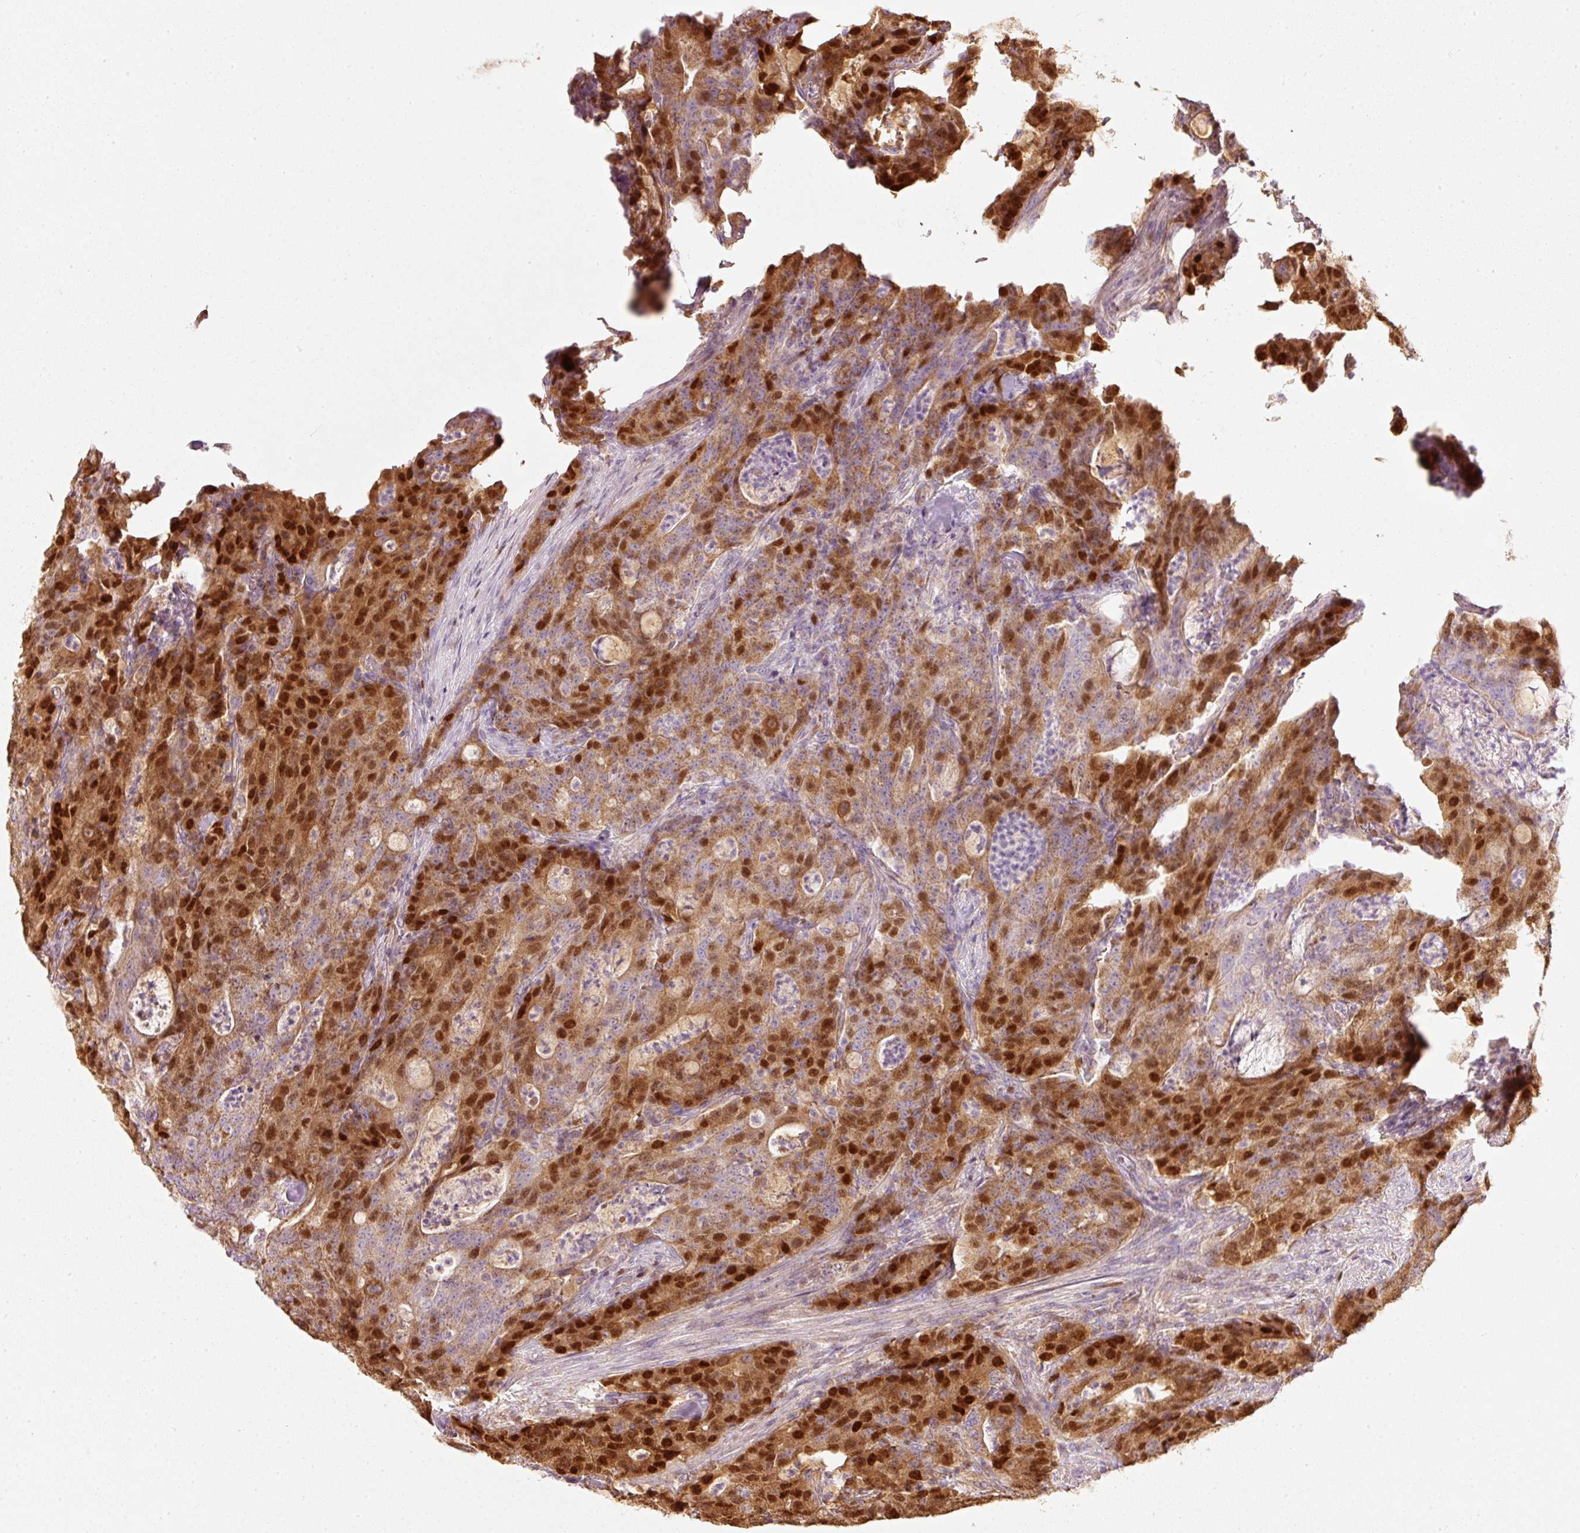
{"staining": {"intensity": "strong", "quantity": ">75%", "location": "cytoplasmic/membranous,nuclear"}, "tissue": "colorectal cancer", "cell_type": "Tumor cells", "image_type": "cancer", "snomed": [{"axis": "morphology", "description": "Adenocarcinoma, NOS"}, {"axis": "topography", "description": "Colon"}], "caption": "Colorectal cancer (adenocarcinoma) tissue reveals strong cytoplasmic/membranous and nuclear expression in approximately >75% of tumor cells", "gene": "DUT", "patient": {"sex": "male", "age": 83}}